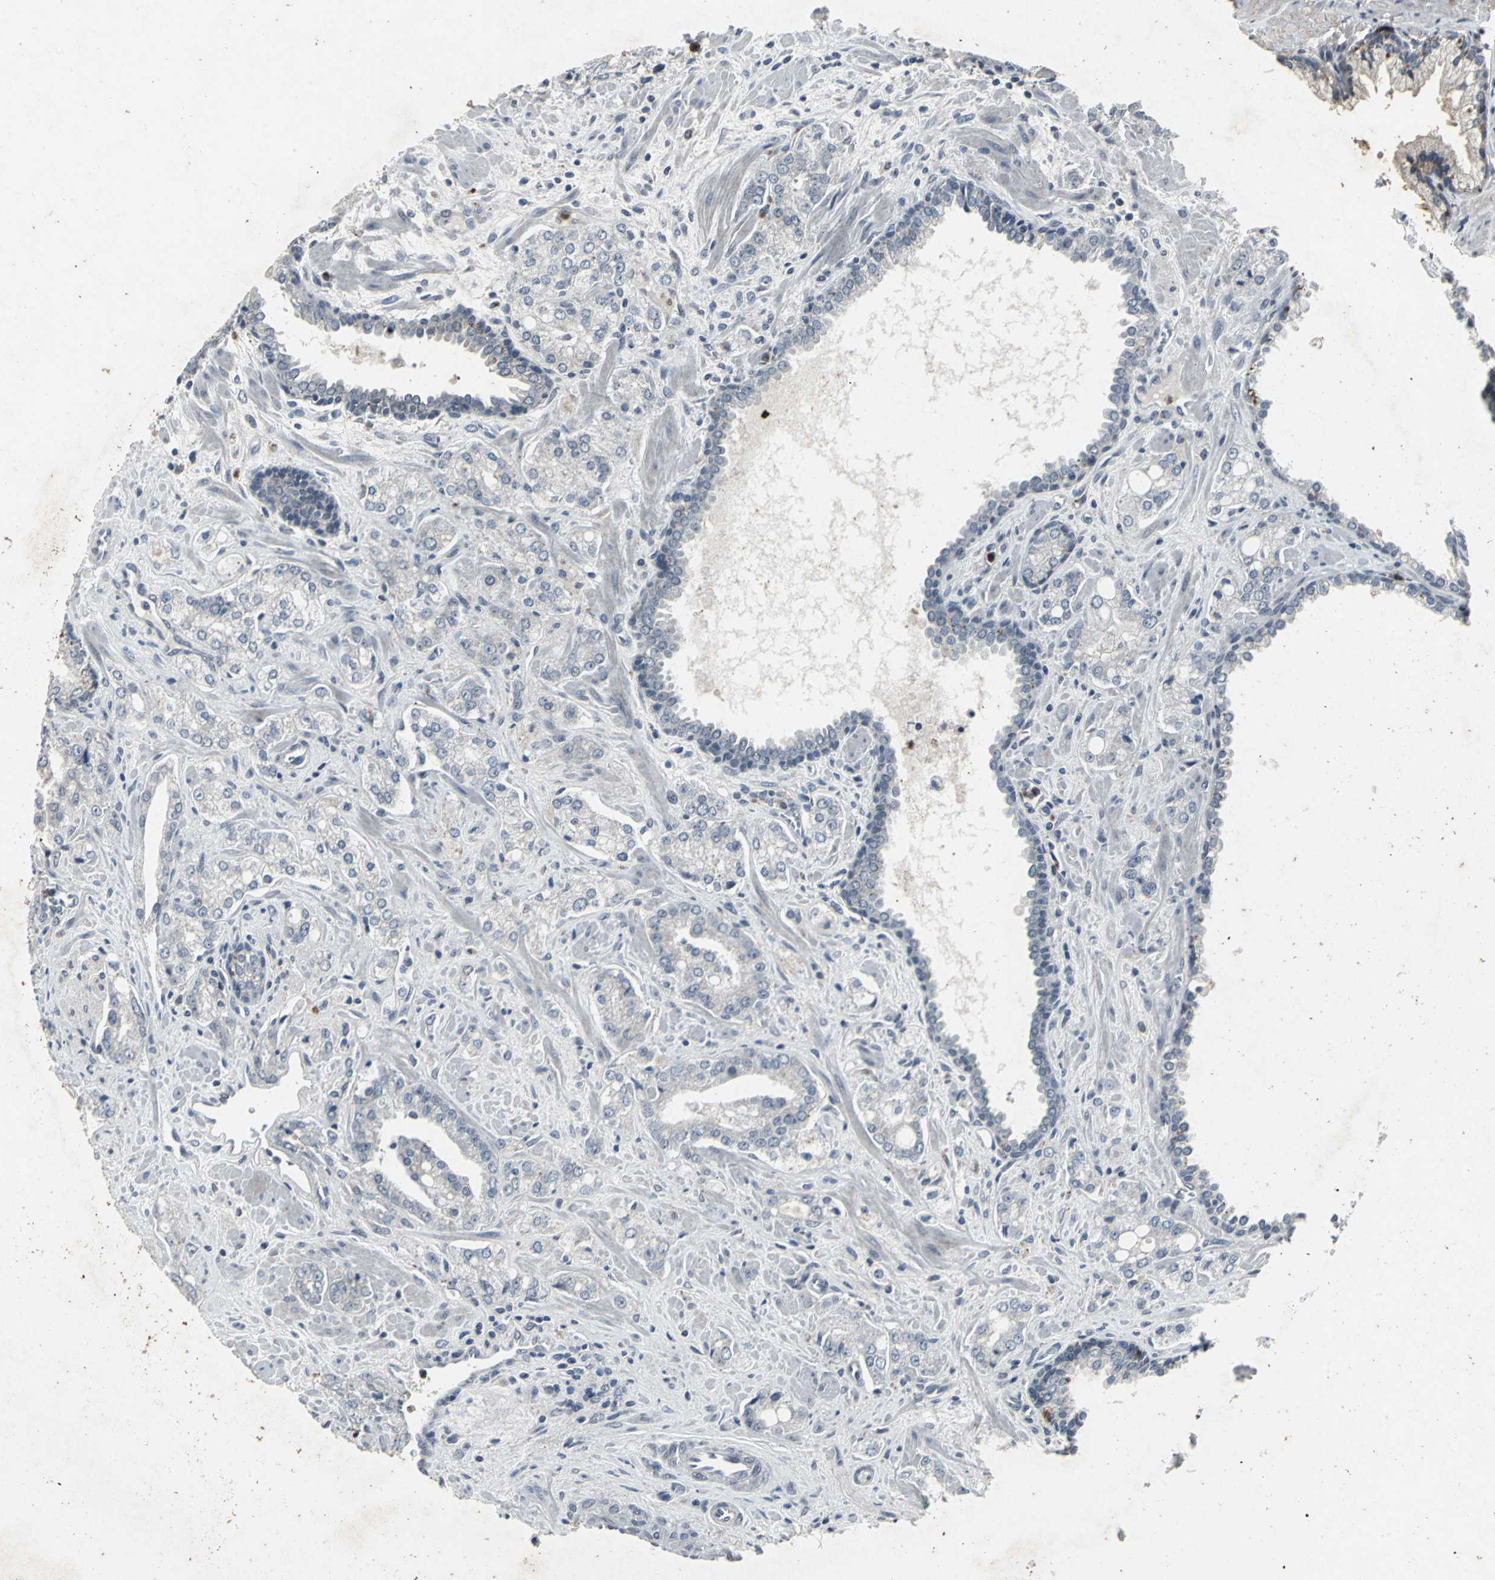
{"staining": {"intensity": "negative", "quantity": "none", "location": "none"}, "tissue": "prostate cancer", "cell_type": "Tumor cells", "image_type": "cancer", "snomed": [{"axis": "morphology", "description": "Adenocarcinoma, High grade"}, {"axis": "topography", "description": "Prostate"}], "caption": "A micrograph of human prostate cancer is negative for staining in tumor cells.", "gene": "BMP4", "patient": {"sex": "male", "age": 67}}